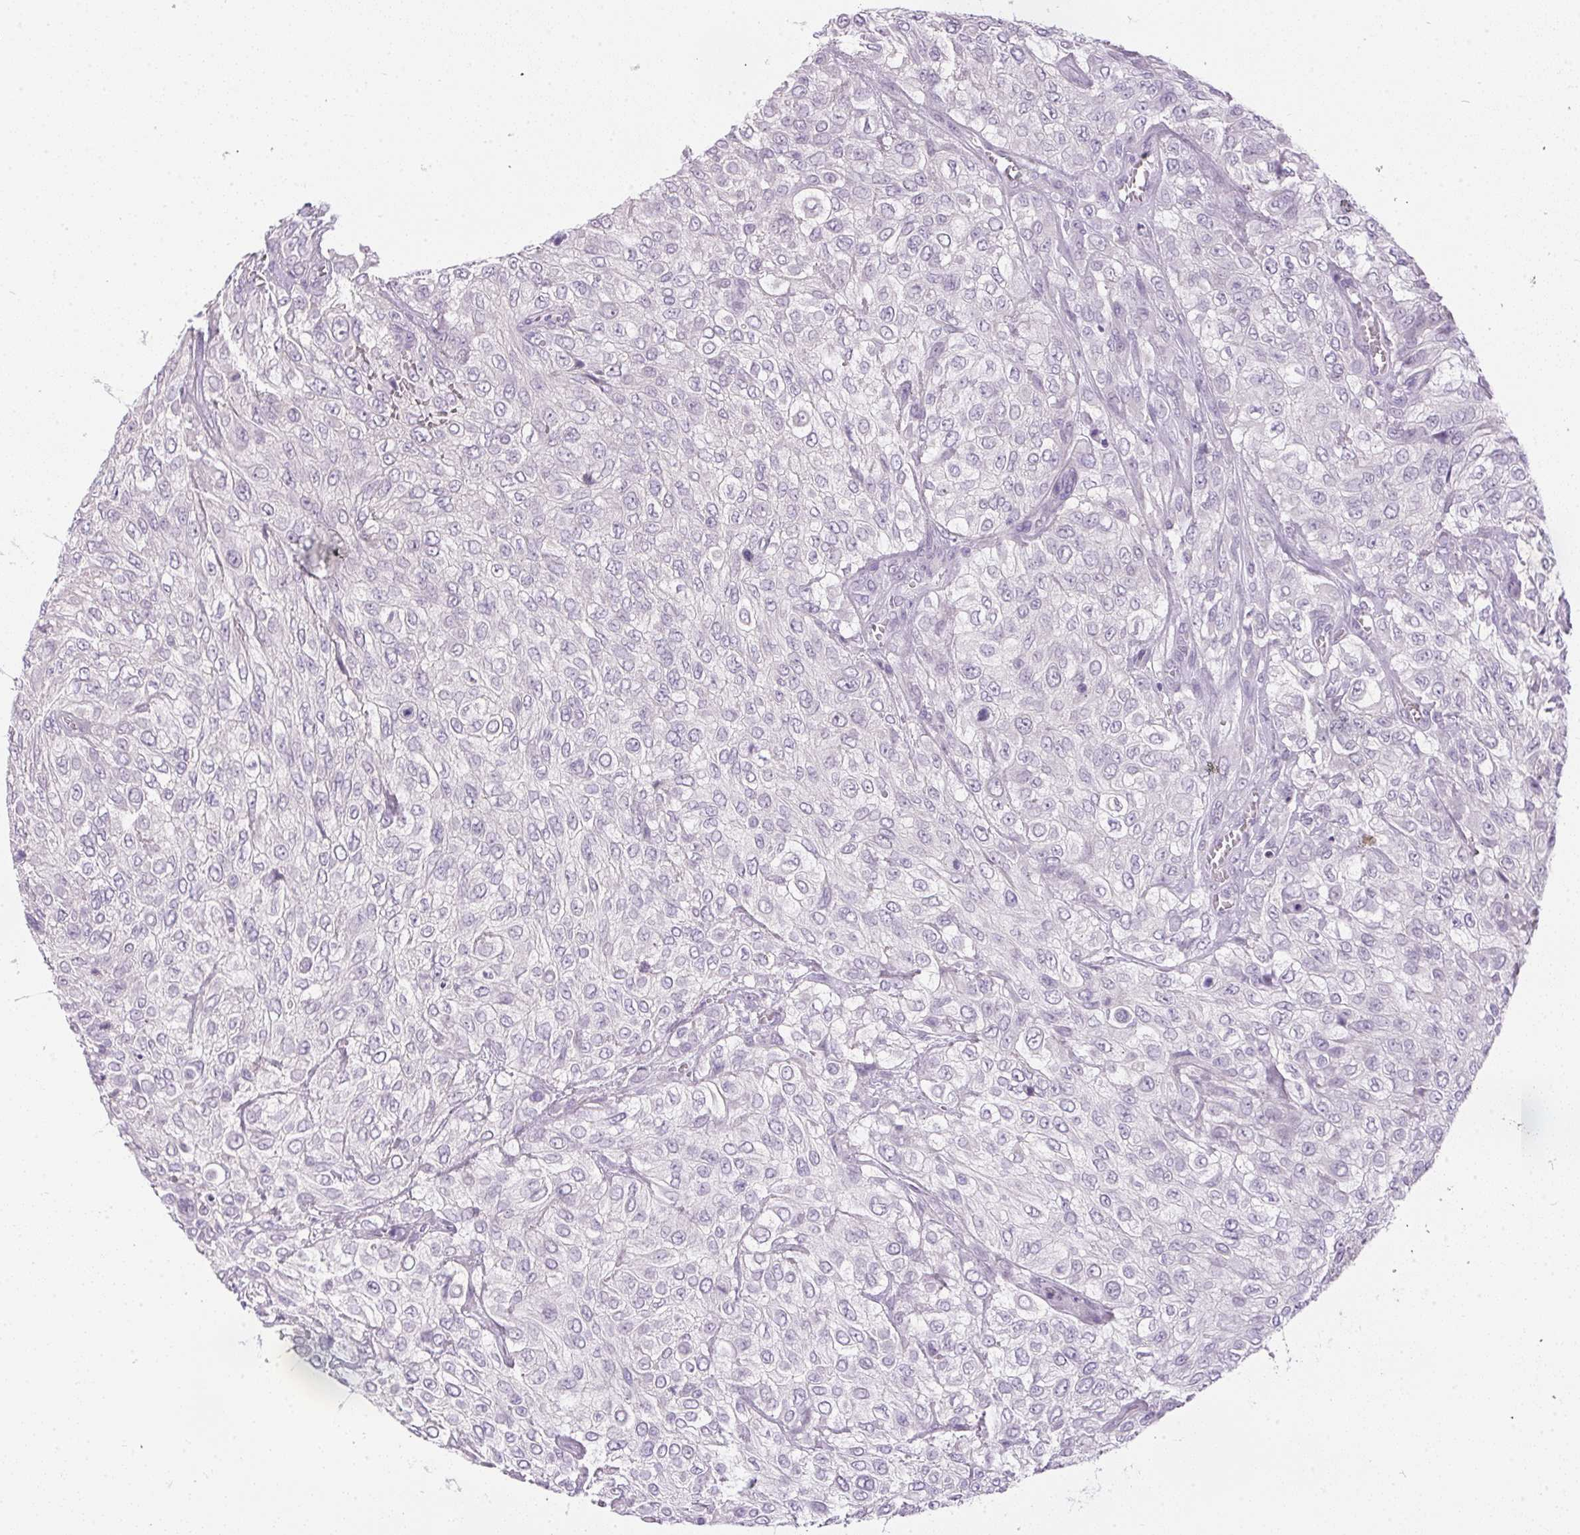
{"staining": {"intensity": "negative", "quantity": "none", "location": "none"}, "tissue": "urothelial cancer", "cell_type": "Tumor cells", "image_type": "cancer", "snomed": [{"axis": "morphology", "description": "Urothelial carcinoma, High grade"}, {"axis": "topography", "description": "Urinary bladder"}], "caption": "Micrograph shows no significant protein positivity in tumor cells of urothelial cancer. (DAB (3,3'-diaminobenzidine) IHC with hematoxylin counter stain).", "gene": "GBP6", "patient": {"sex": "male", "age": 57}}